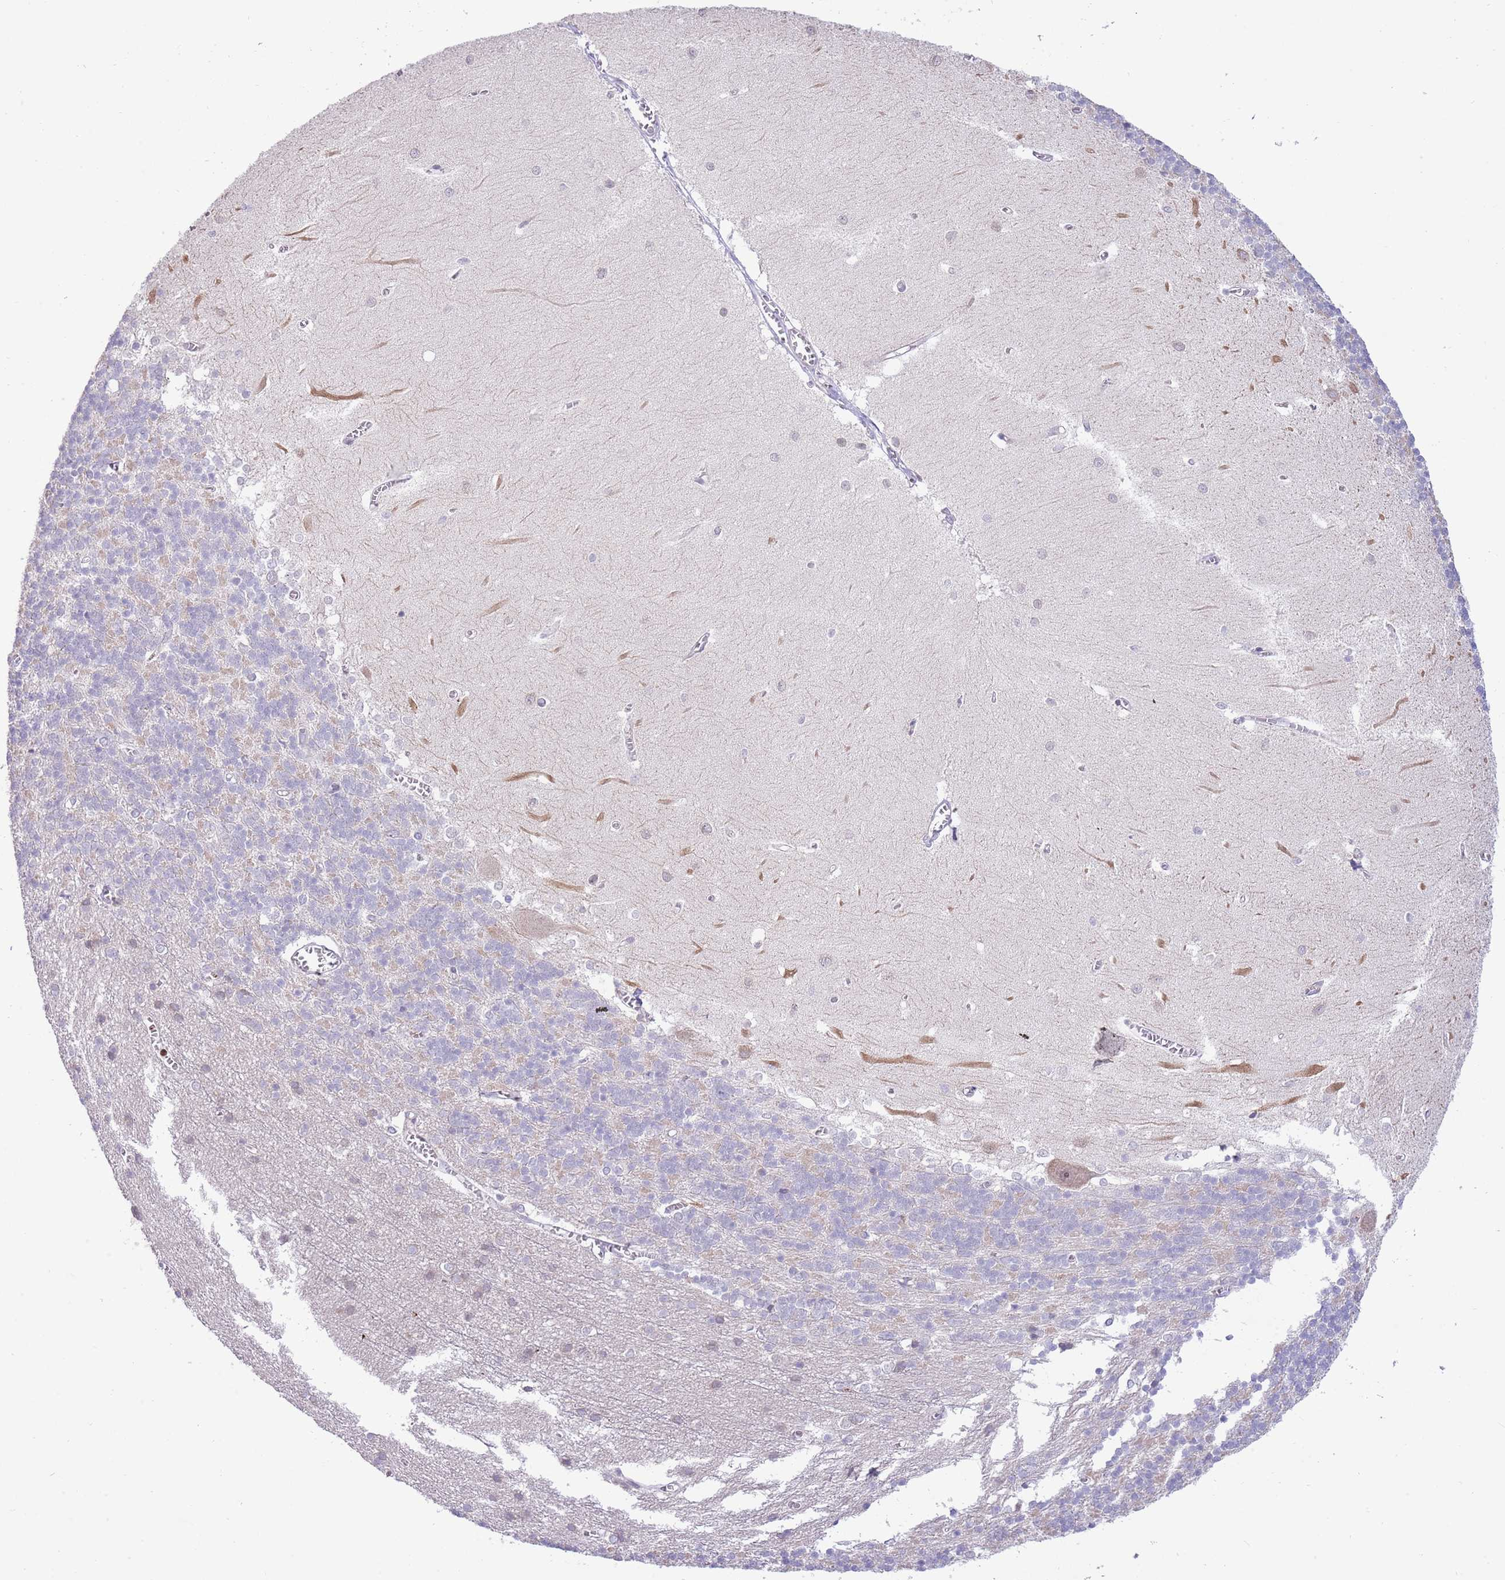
{"staining": {"intensity": "negative", "quantity": "none", "location": "none"}, "tissue": "cerebellum", "cell_type": "Cells in granular layer", "image_type": "normal", "snomed": [{"axis": "morphology", "description": "Normal tissue, NOS"}, {"axis": "topography", "description": "Cerebellum"}], "caption": "DAB immunohistochemical staining of unremarkable cerebellum demonstrates no significant expression in cells in granular layer.", "gene": "ANO8", "patient": {"sex": "male", "age": 37}}